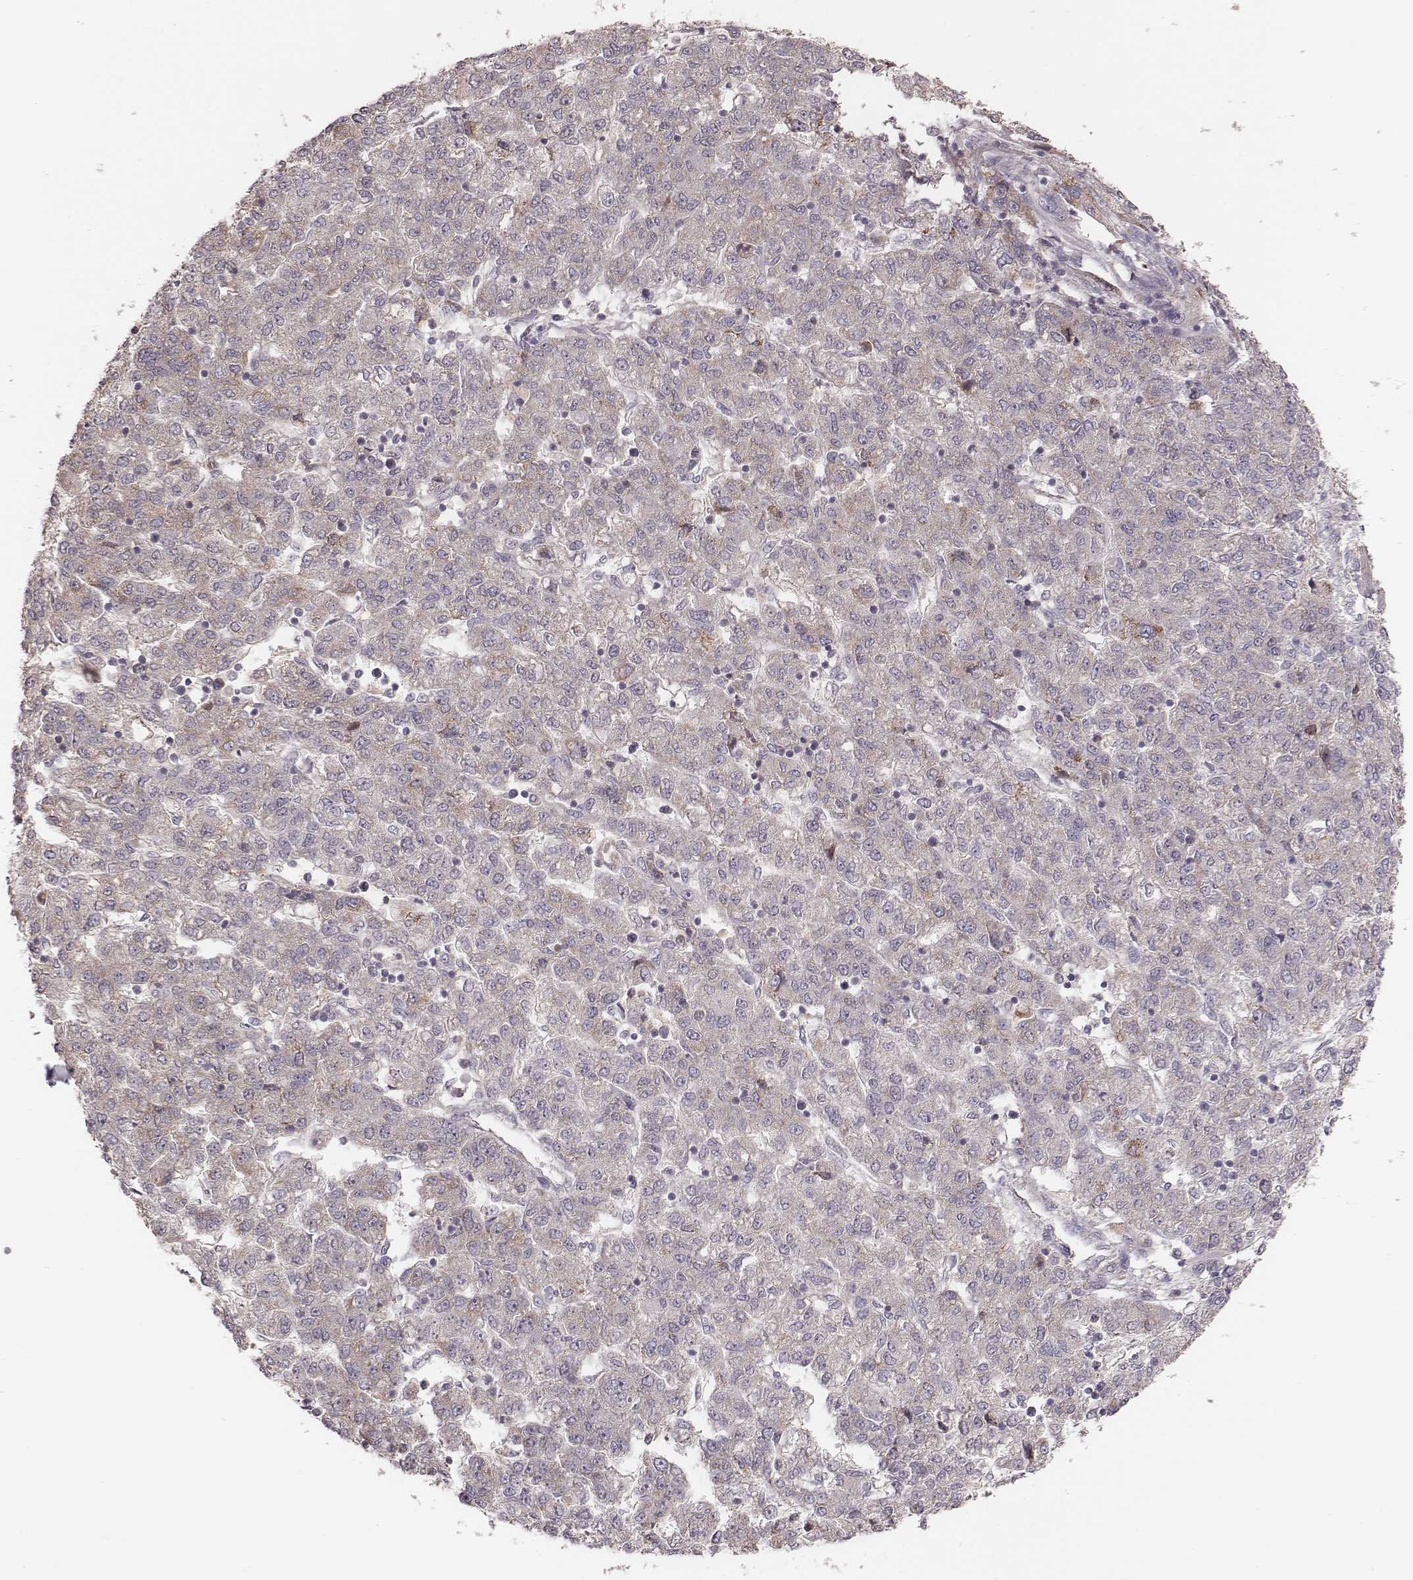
{"staining": {"intensity": "weak", "quantity": "<25%", "location": "cytoplasmic/membranous"}, "tissue": "liver cancer", "cell_type": "Tumor cells", "image_type": "cancer", "snomed": [{"axis": "morphology", "description": "Carcinoma, Hepatocellular, NOS"}, {"axis": "topography", "description": "Liver"}], "caption": "A micrograph of human hepatocellular carcinoma (liver) is negative for staining in tumor cells. (DAB (3,3'-diaminobenzidine) immunohistochemistry visualized using brightfield microscopy, high magnification).", "gene": "MRPS27", "patient": {"sex": "male", "age": 56}}